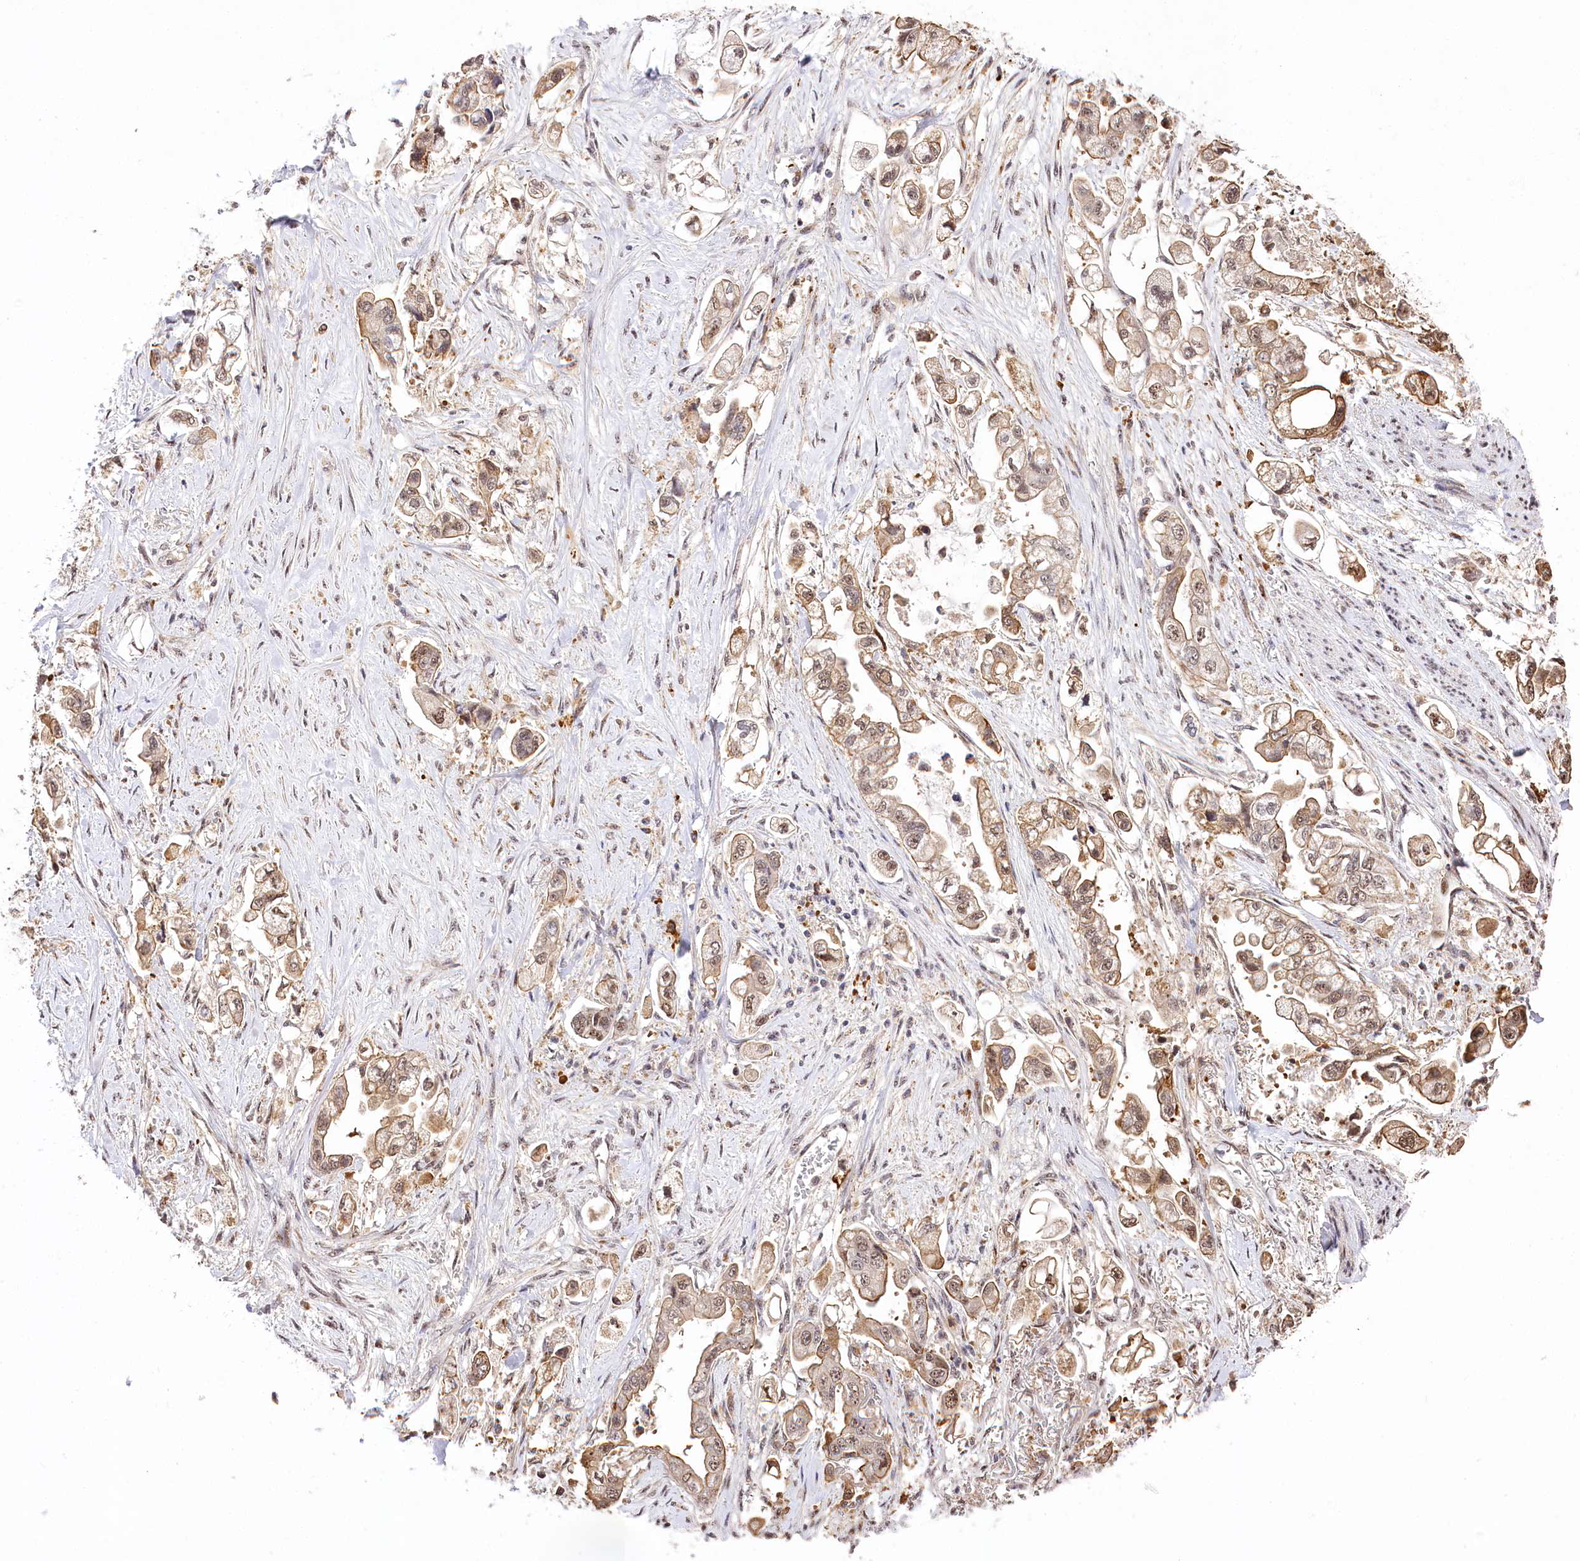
{"staining": {"intensity": "weak", "quantity": ">75%", "location": "cytoplasmic/membranous,nuclear"}, "tissue": "stomach cancer", "cell_type": "Tumor cells", "image_type": "cancer", "snomed": [{"axis": "morphology", "description": "Adenocarcinoma, NOS"}, {"axis": "topography", "description": "Stomach"}], "caption": "Human stomach adenocarcinoma stained with a protein marker reveals weak staining in tumor cells.", "gene": "PYROXD1", "patient": {"sex": "male", "age": 62}}